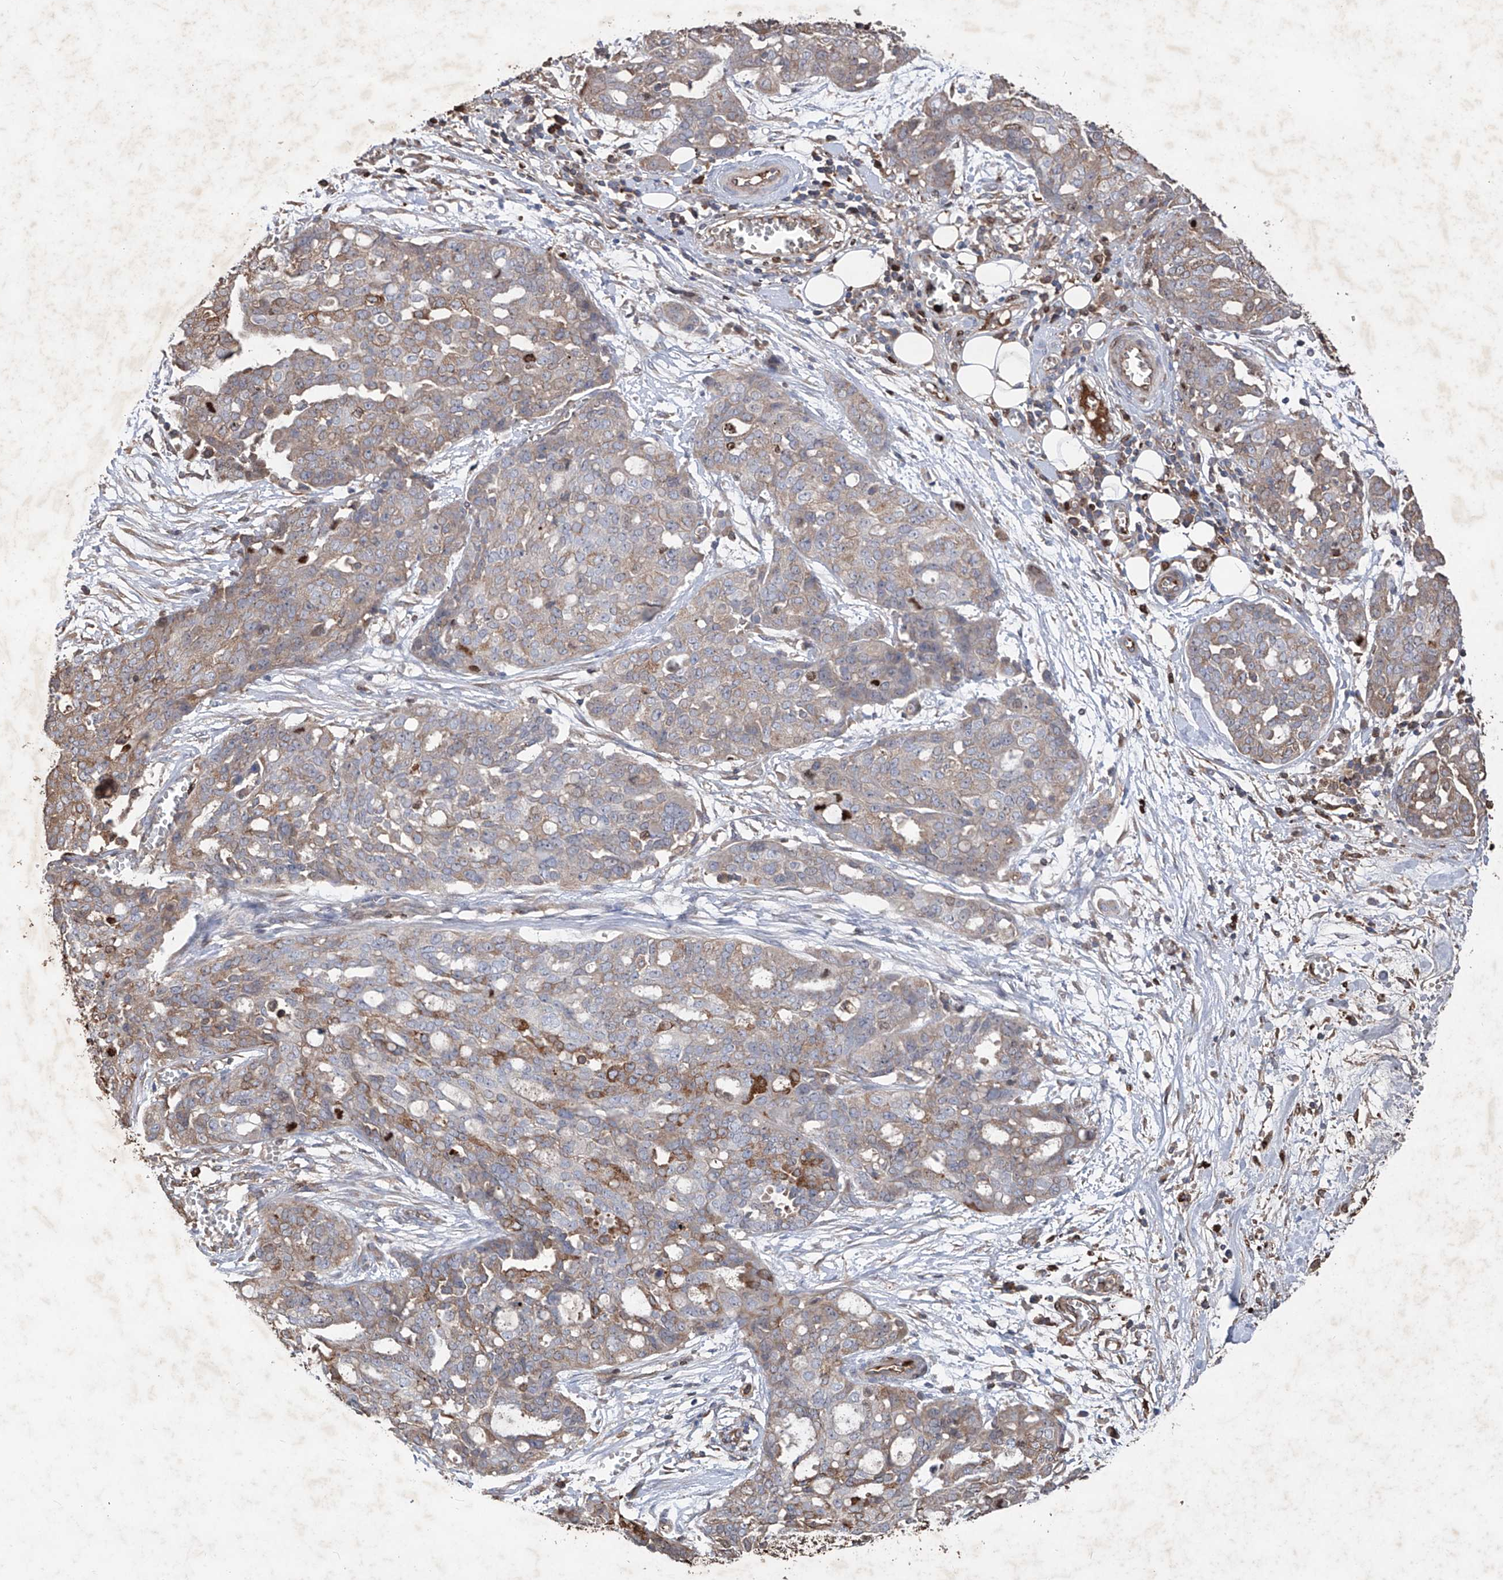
{"staining": {"intensity": "moderate", "quantity": "<25%", "location": "cytoplasmic/membranous"}, "tissue": "ovarian cancer", "cell_type": "Tumor cells", "image_type": "cancer", "snomed": [{"axis": "morphology", "description": "Cystadenocarcinoma, serous, NOS"}, {"axis": "topography", "description": "Soft tissue"}, {"axis": "topography", "description": "Ovary"}], "caption": "Brown immunohistochemical staining in human serous cystadenocarcinoma (ovarian) exhibits moderate cytoplasmic/membranous positivity in about <25% of tumor cells.", "gene": "EDN1", "patient": {"sex": "female", "age": 57}}